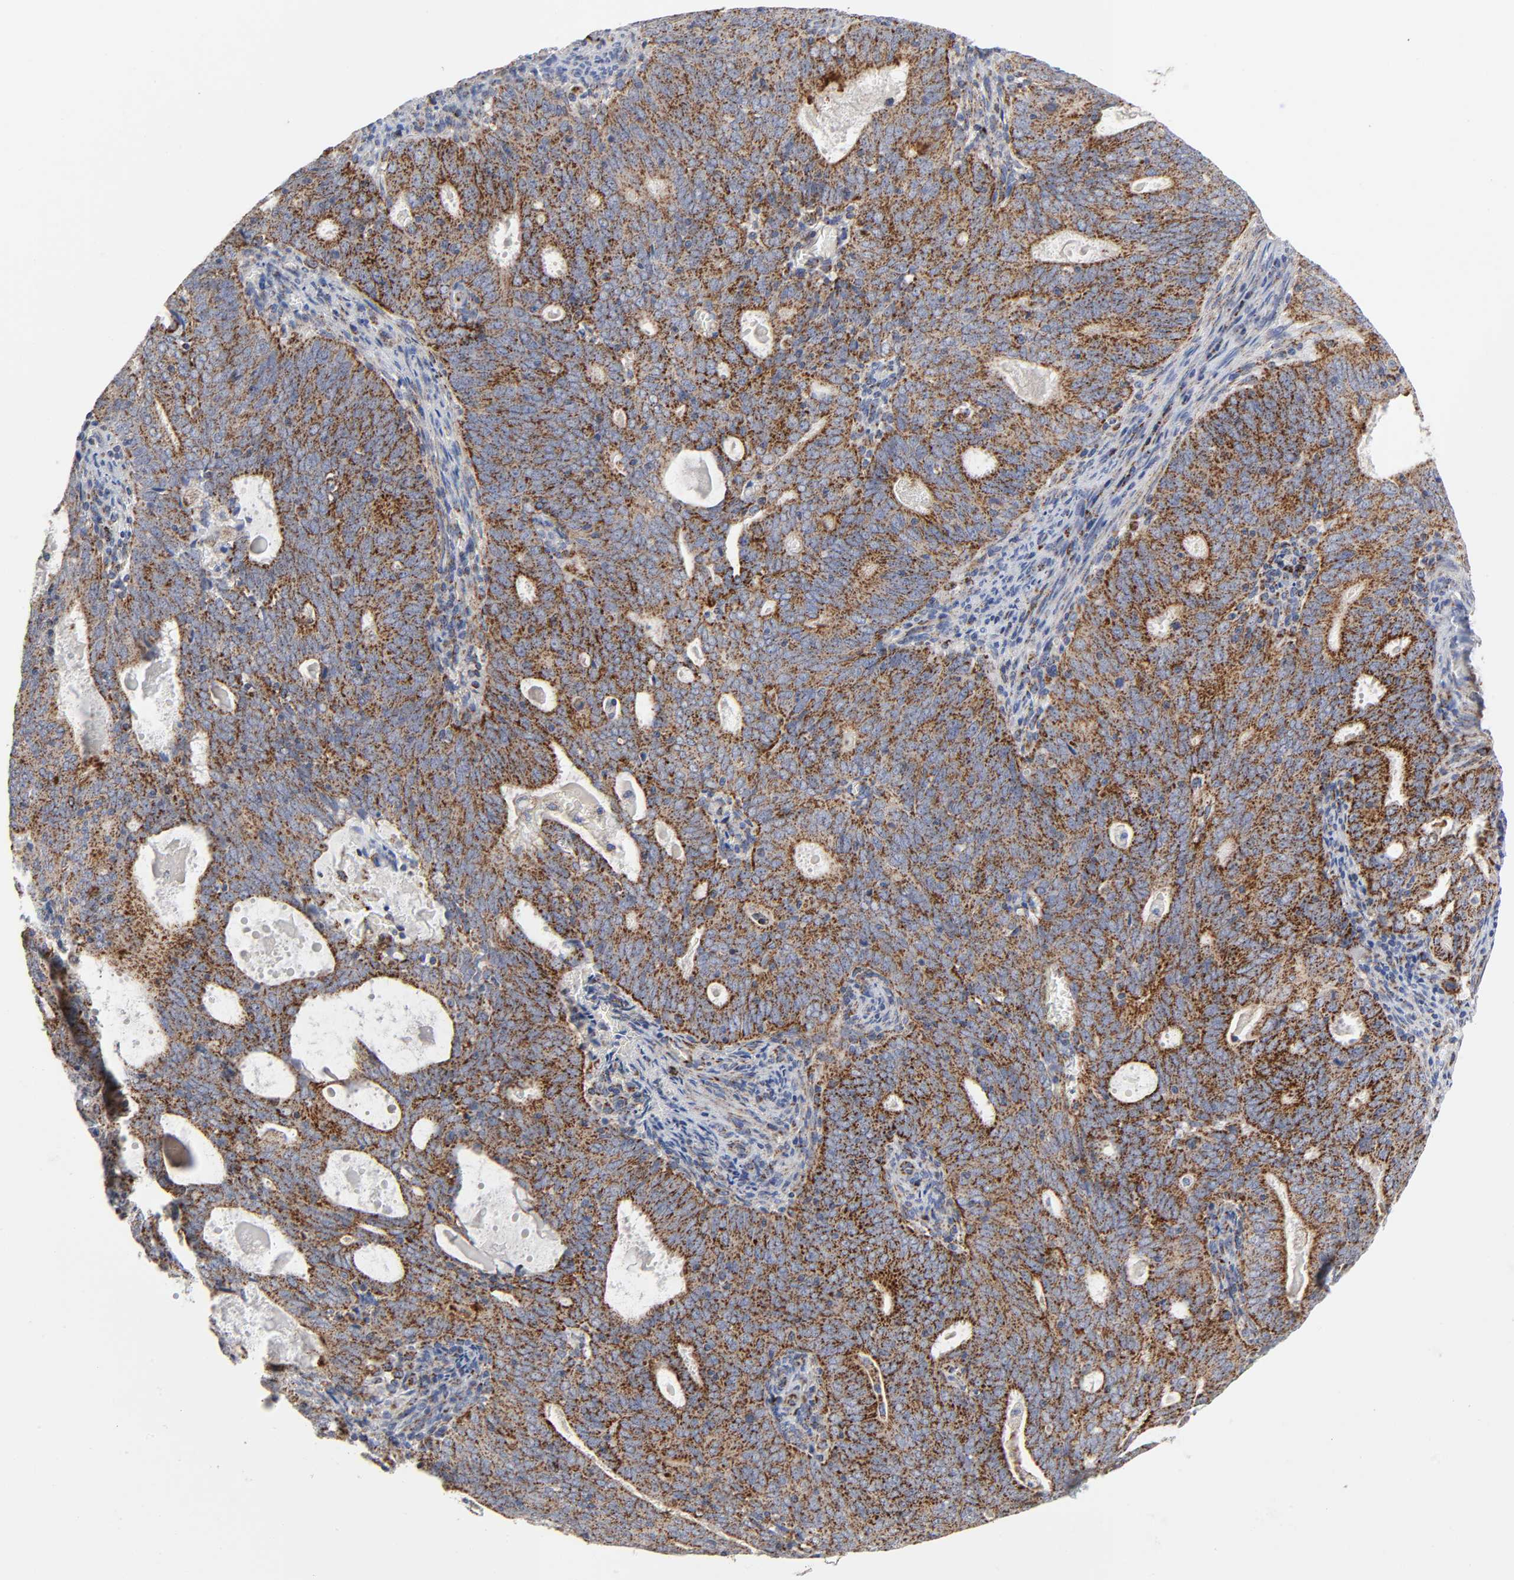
{"staining": {"intensity": "moderate", "quantity": ">75%", "location": "cytoplasmic/membranous"}, "tissue": "cervical cancer", "cell_type": "Tumor cells", "image_type": "cancer", "snomed": [{"axis": "morphology", "description": "Adenocarcinoma, NOS"}, {"axis": "topography", "description": "Cervix"}], "caption": "Protein positivity by IHC exhibits moderate cytoplasmic/membranous staining in approximately >75% of tumor cells in cervical cancer (adenocarcinoma). Using DAB (3,3'-diaminobenzidine) (brown) and hematoxylin (blue) stains, captured at high magnification using brightfield microscopy.", "gene": "AOPEP", "patient": {"sex": "female", "age": 44}}